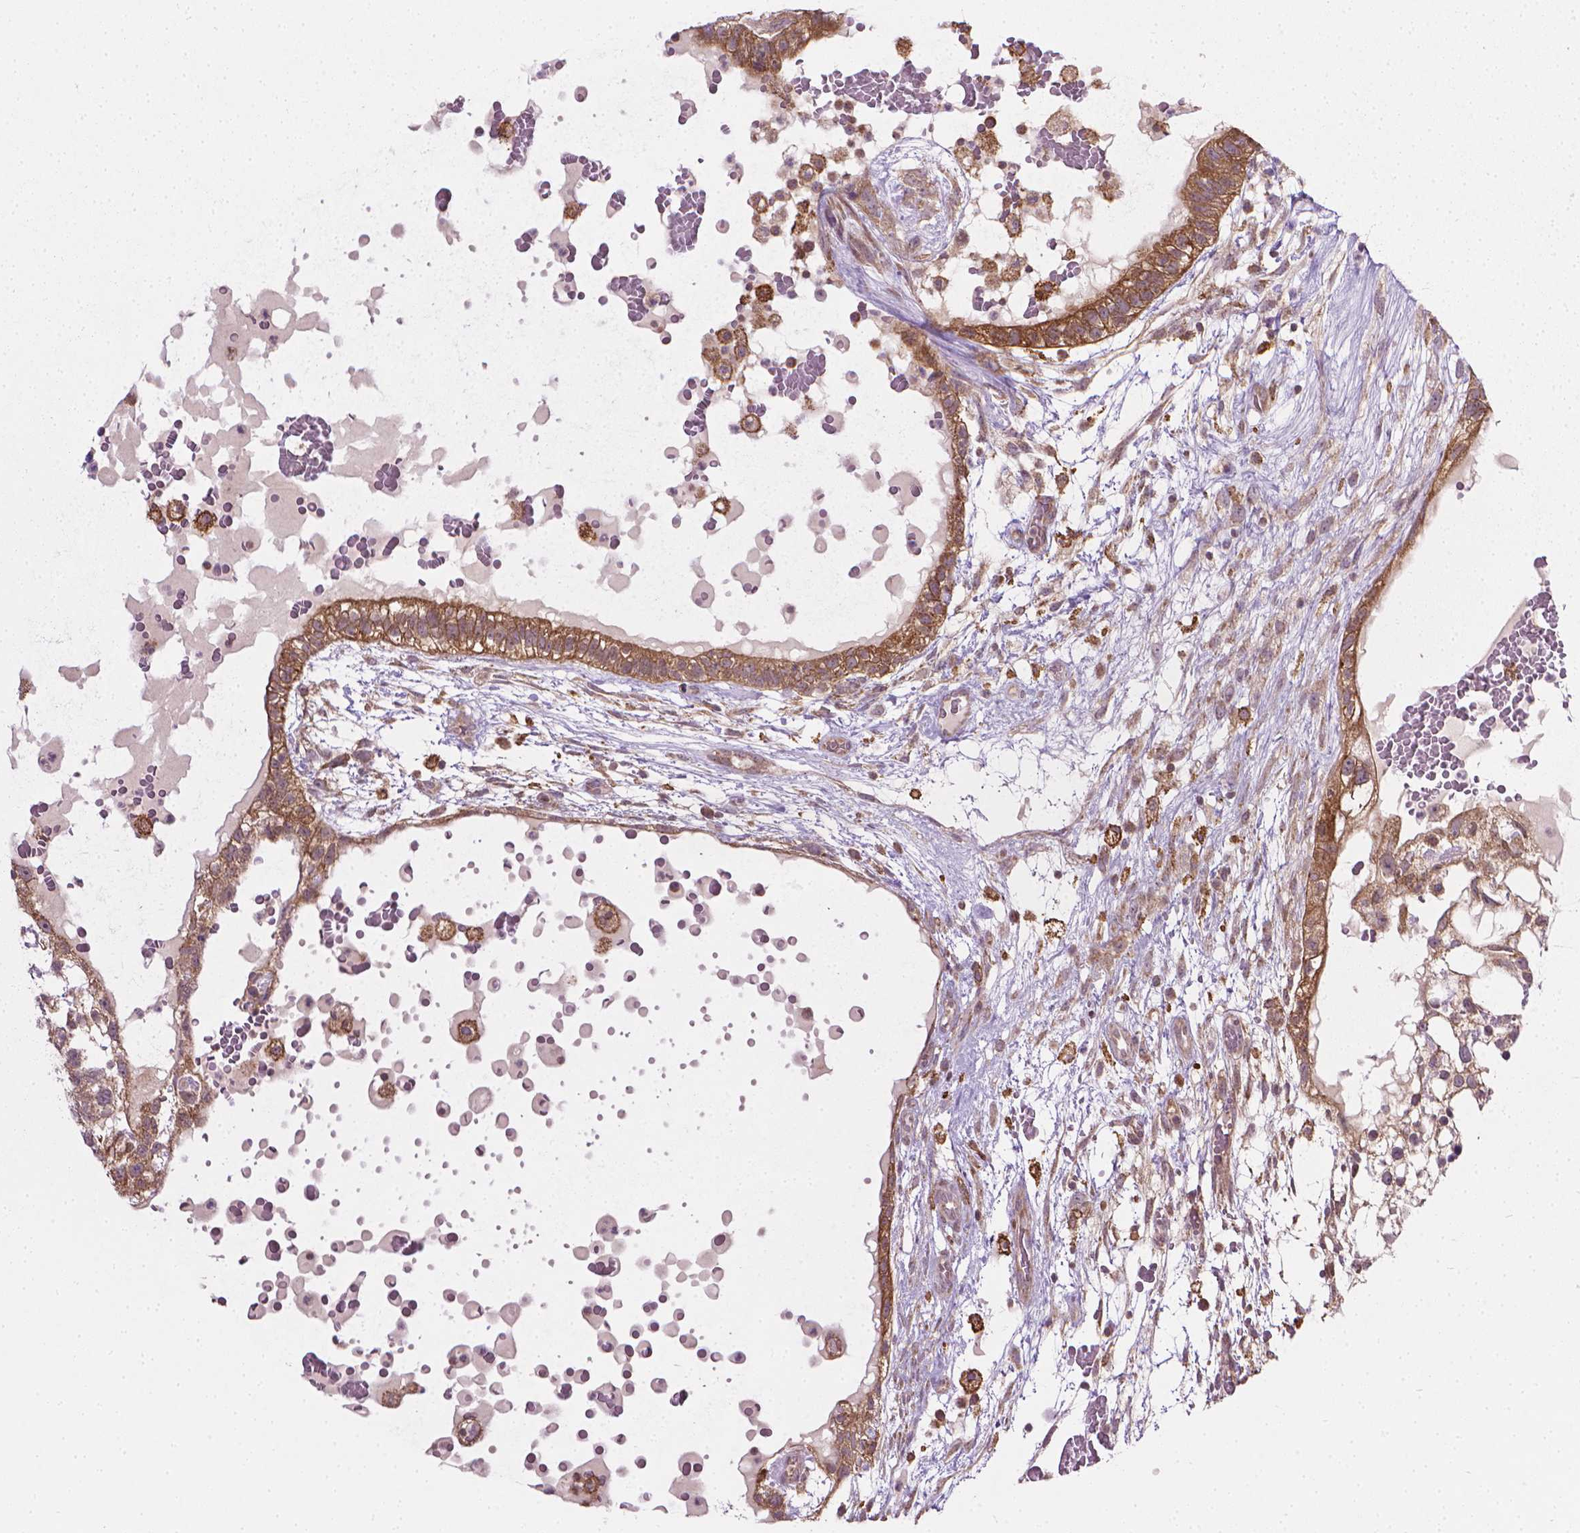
{"staining": {"intensity": "moderate", "quantity": ">75%", "location": "cytoplasmic/membranous"}, "tissue": "testis cancer", "cell_type": "Tumor cells", "image_type": "cancer", "snomed": [{"axis": "morphology", "description": "Normal tissue, NOS"}, {"axis": "morphology", "description": "Carcinoma, Embryonal, NOS"}, {"axis": "topography", "description": "Testis"}], "caption": "High-power microscopy captured an immunohistochemistry image of testis cancer, revealing moderate cytoplasmic/membranous expression in approximately >75% of tumor cells.", "gene": "PRAG1", "patient": {"sex": "male", "age": 32}}